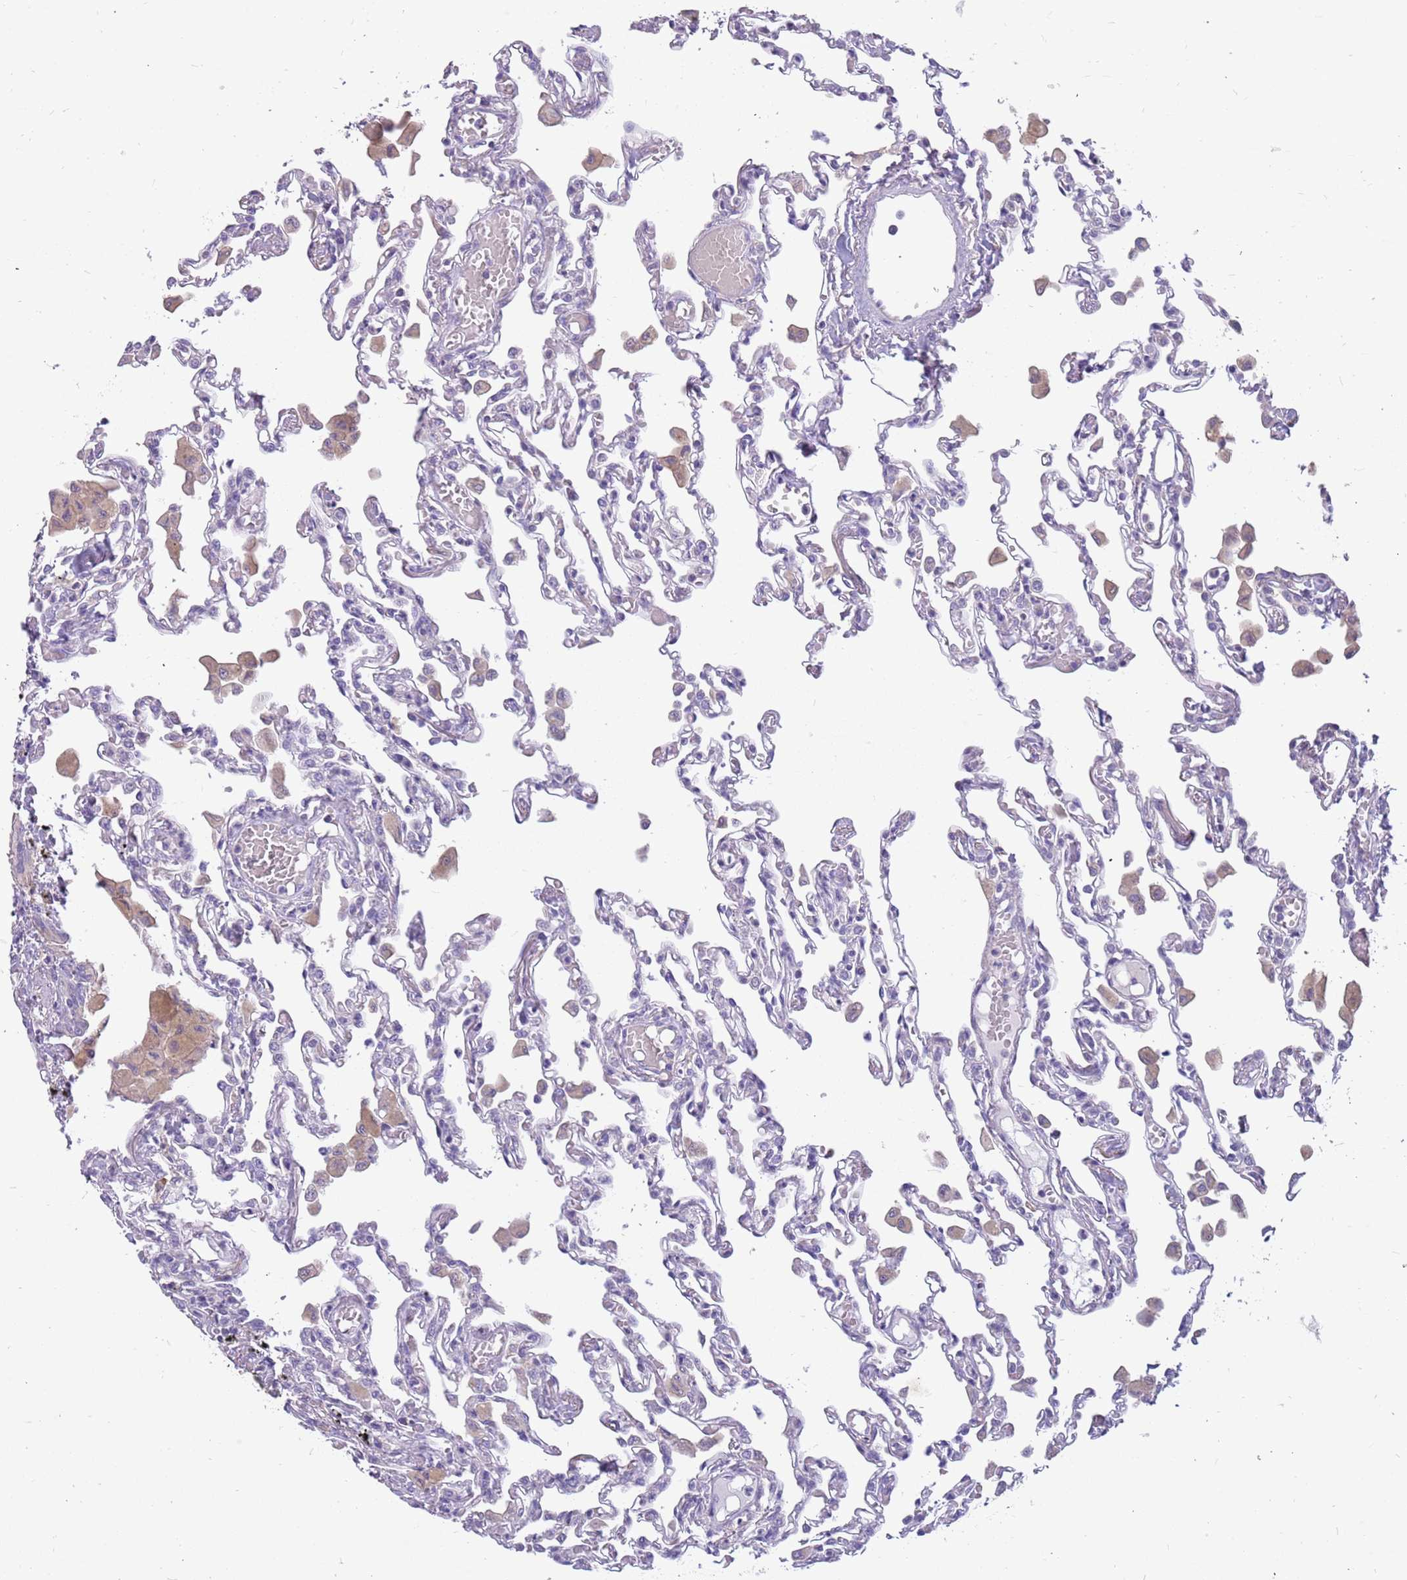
{"staining": {"intensity": "negative", "quantity": "none", "location": "none"}, "tissue": "lung", "cell_type": "Alveolar cells", "image_type": "normal", "snomed": [{"axis": "morphology", "description": "Normal tissue, NOS"}, {"axis": "topography", "description": "Bronchus"}, {"axis": "topography", "description": "Lung"}], "caption": "The immunohistochemistry photomicrograph has no significant positivity in alveolar cells of lung. (DAB (3,3'-diaminobenzidine) immunohistochemistry visualized using brightfield microscopy, high magnification).", "gene": "RHCG", "patient": {"sex": "female", "age": 49}}